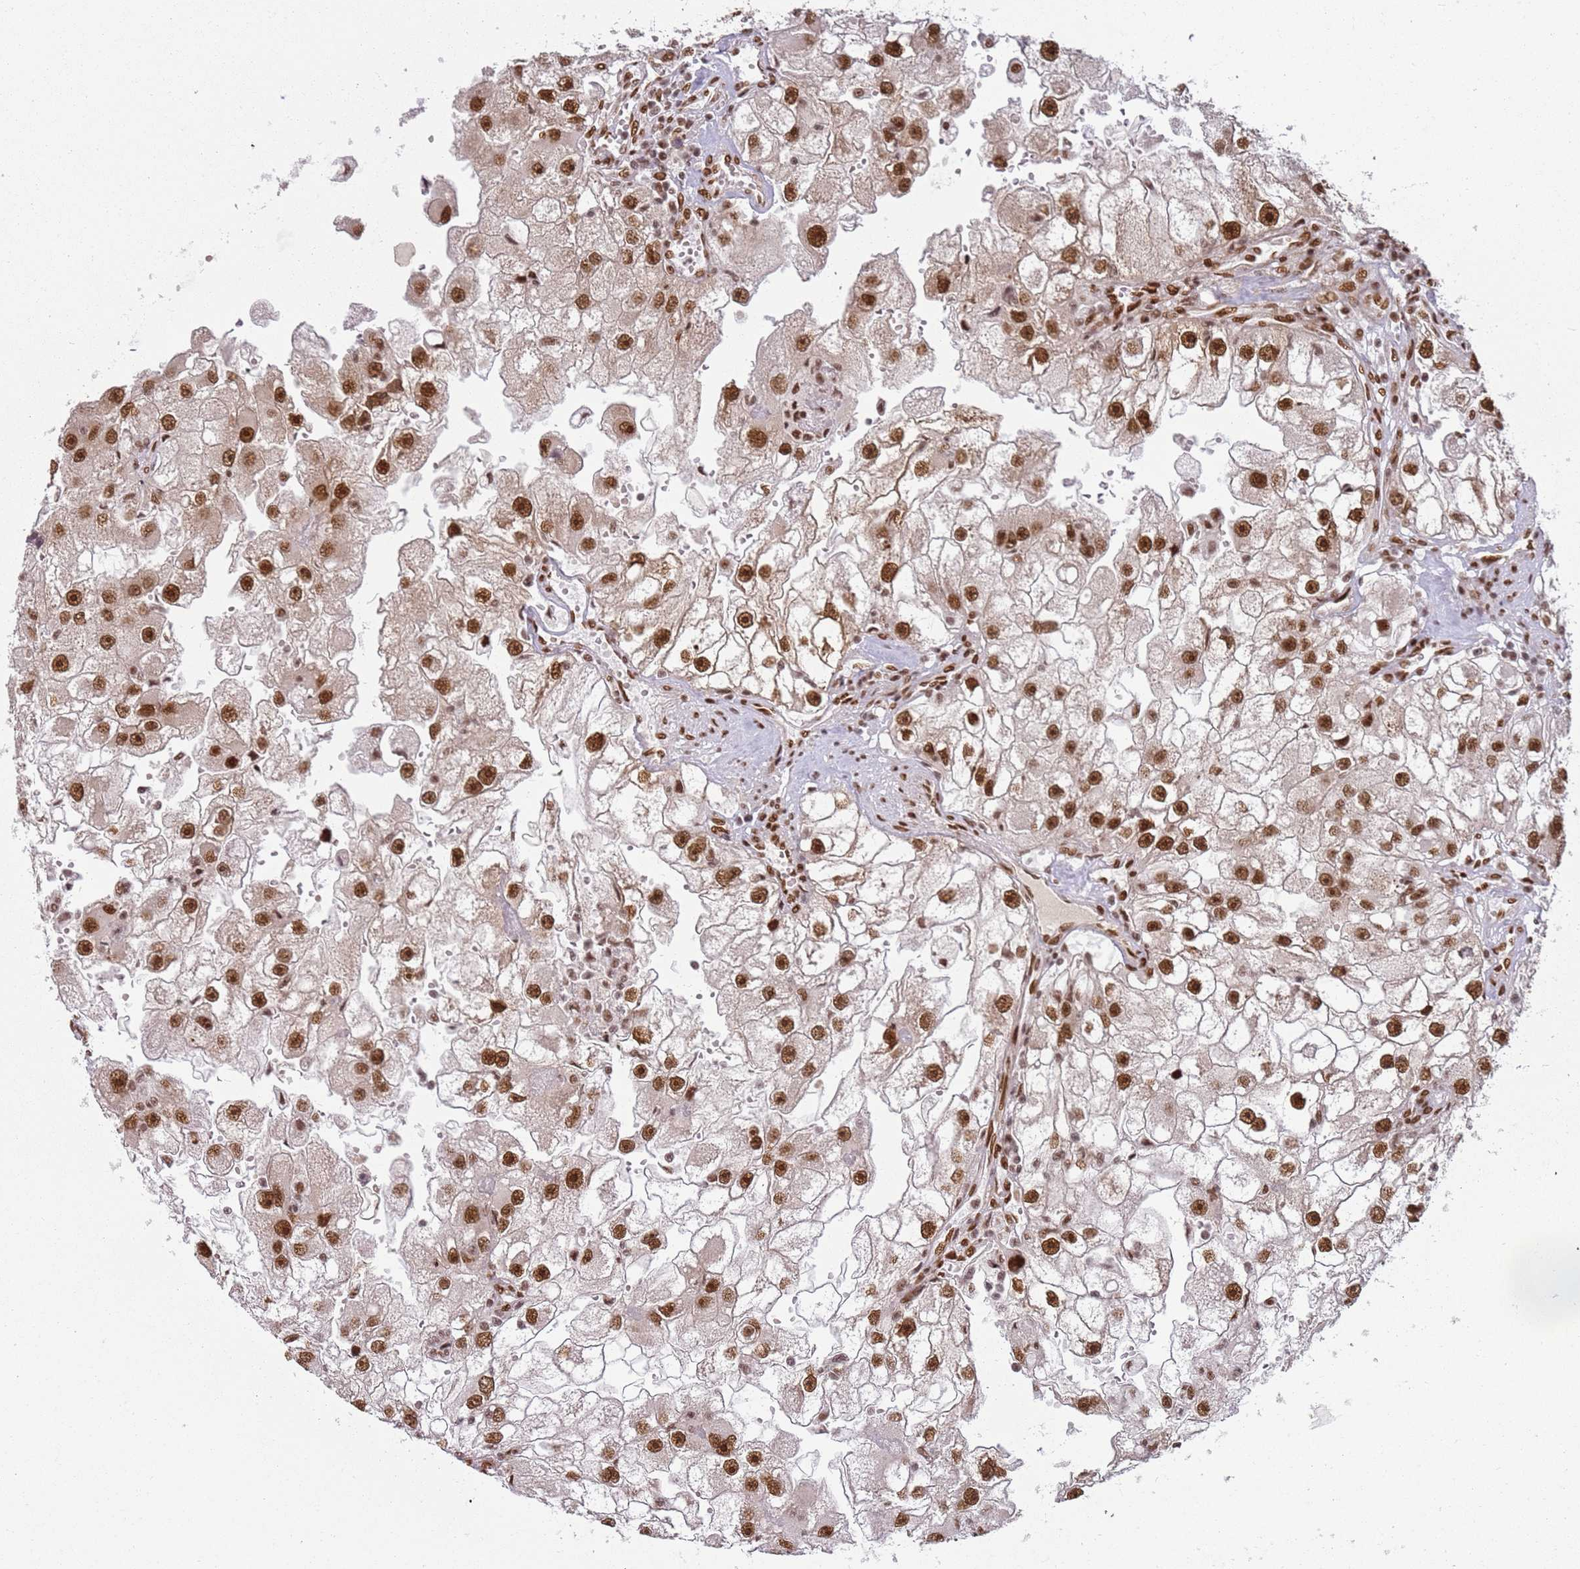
{"staining": {"intensity": "strong", "quantity": ">75%", "location": "nuclear"}, "tissue": "renal cancer", "cell_type": "Tumor cells", "image_type": "cancer", "snomed": [{"axis": "morphology", "description": "Adenocarcinoma, NOS"}, {"axis": "topography", "description": "Kidney"}], "caption": "A high amount of strong nuclear staining is identified in about >75% of tumor cells in renal cancer (adenocarcinoma) tissue.", "gene": "TENT4A", "patient": {"sex": "male", "age": 63}}